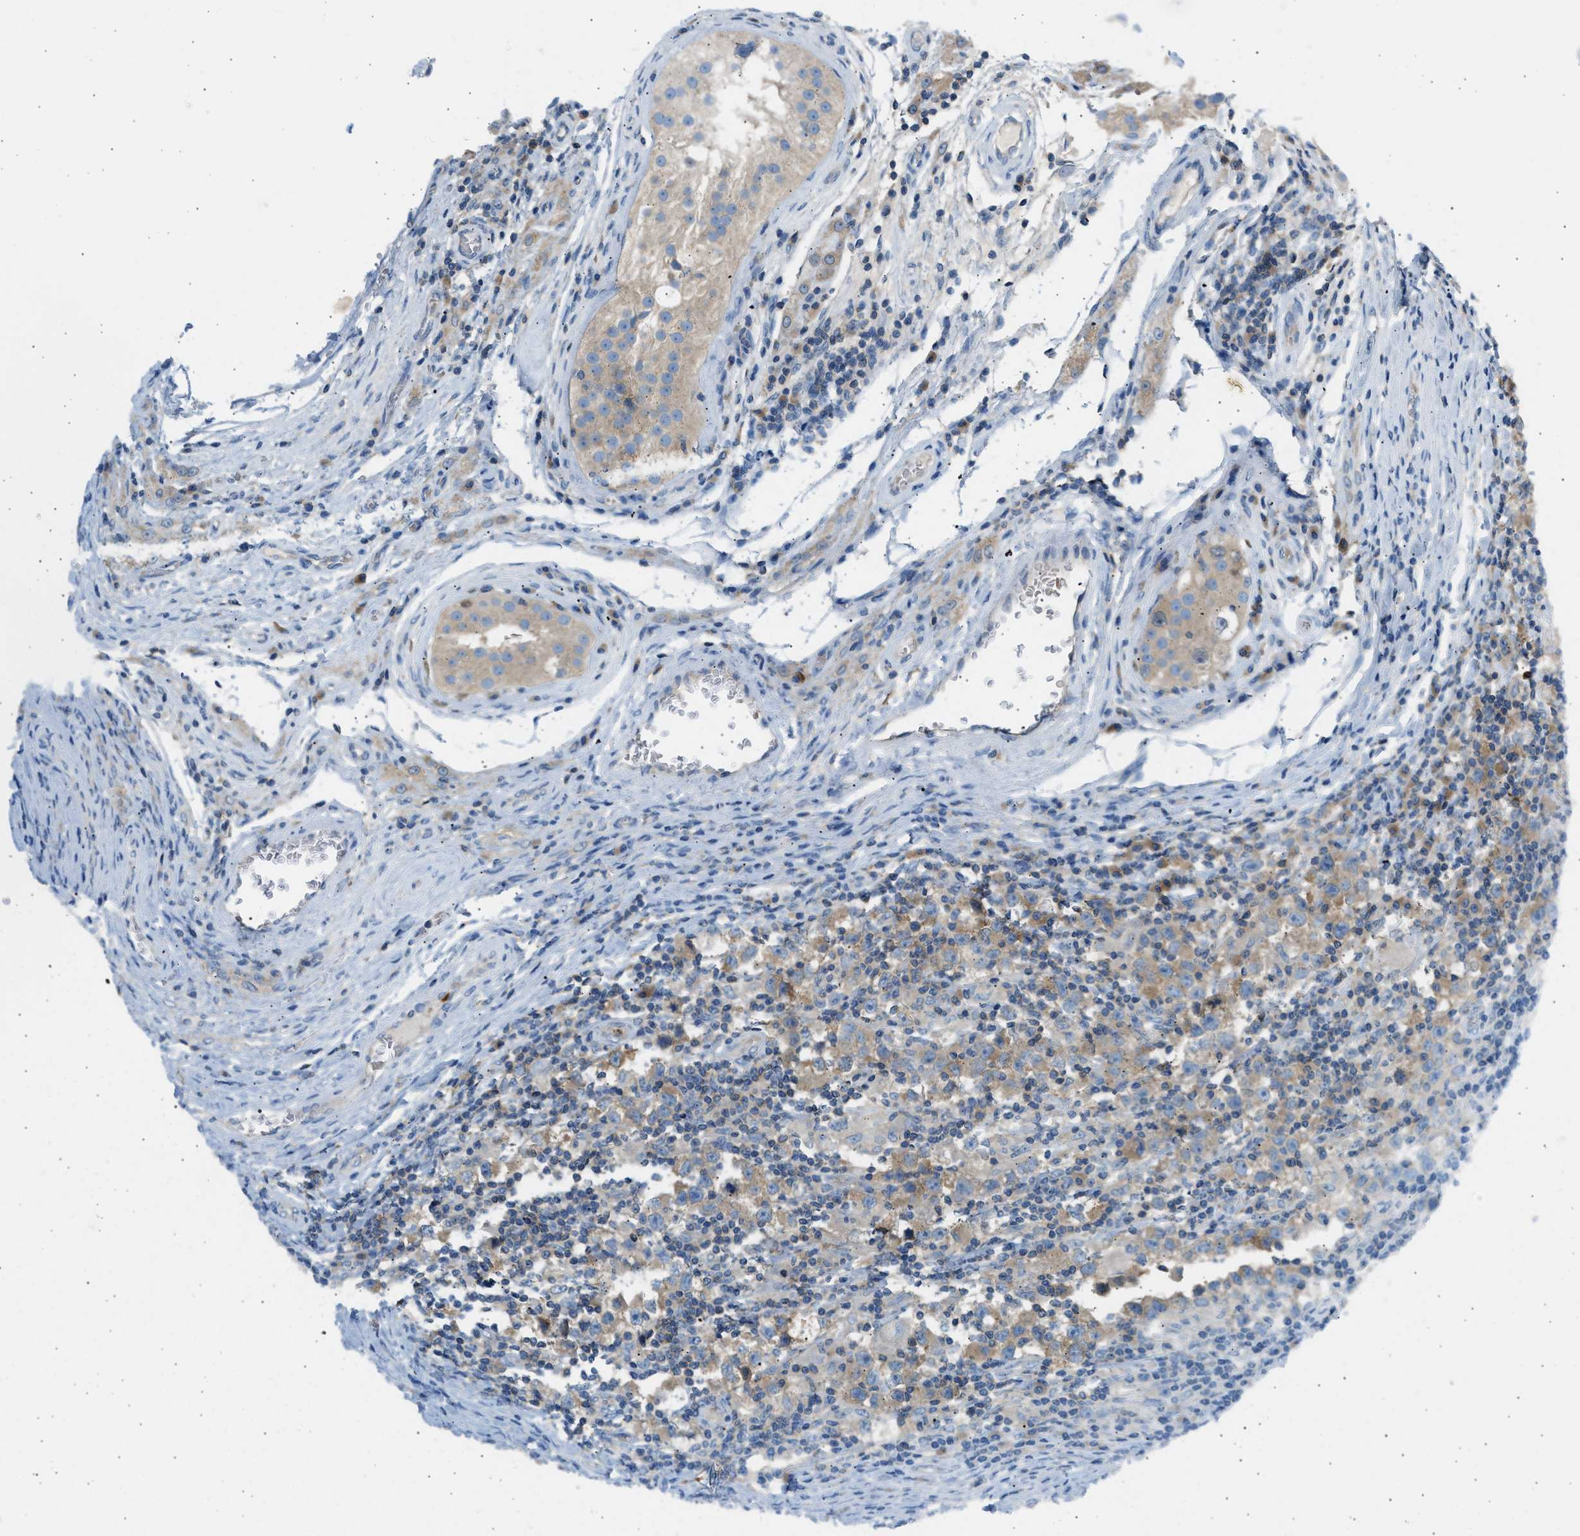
{"staining": {"intensity": "weak", "quantity": ">75%", "location": "cytoplasmic/membranous"}, "tissue": "testis cancer", "cell_type": "Tumor cells", "image_type": "cancer", "snomed": [{"axis": "morphology", "description": "Carcinoma, Embryonal, NOS"}, {"axis": "topography", "description": "Testis"}], "caption": "Weak cytoplasmic/membranous protein expression is seen in about >75% of tumor cells in testis cancer (embryonal carcinoma).", "gene": "TRIM50", "patient": {"sex": "male", "age": 21}}